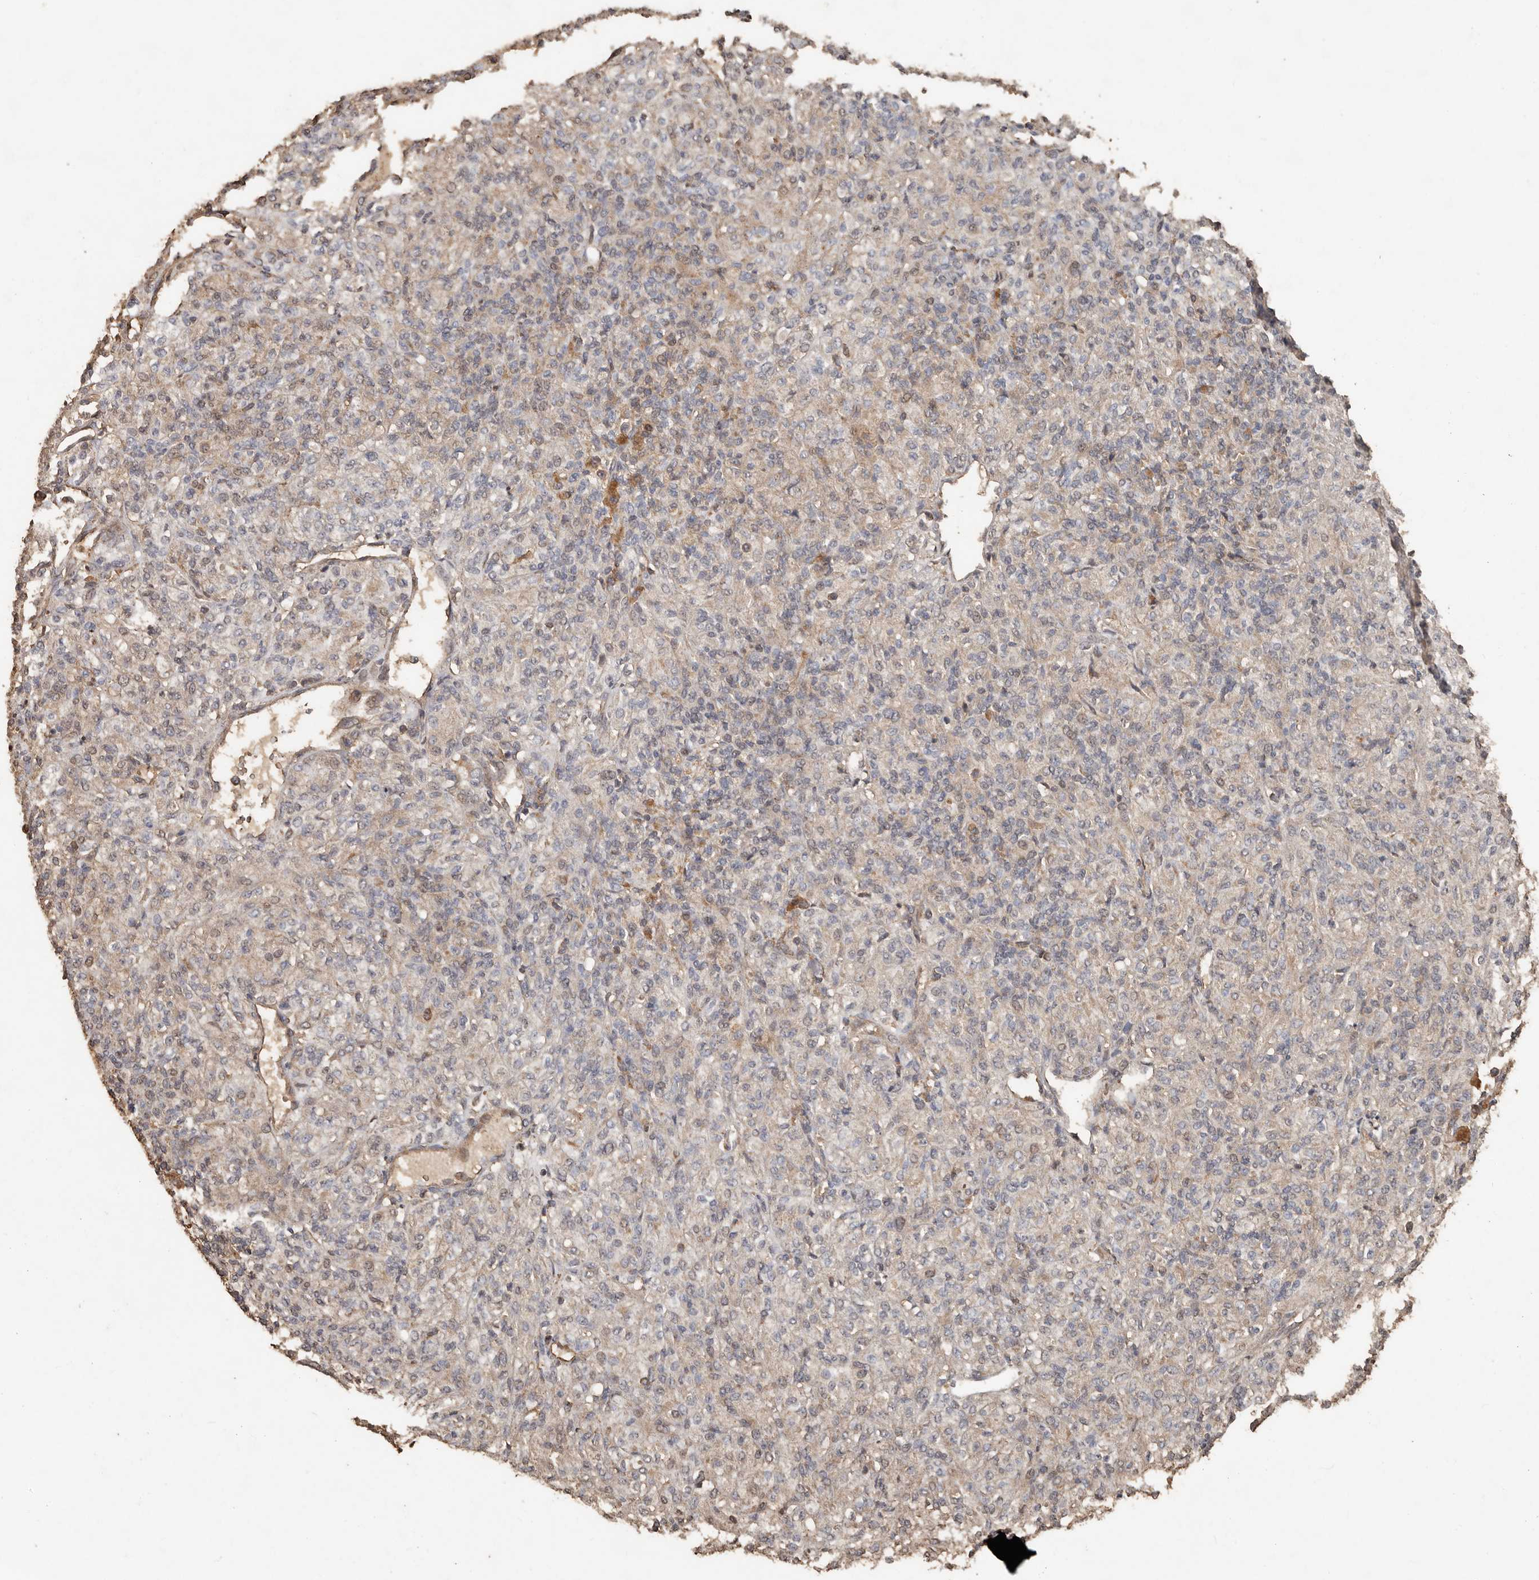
{"staining": {"intensity": "weak", "quantity": "25%-75%", "location": "cytoplasmic/membranous"}, "tissue": "renal cancer", "cell_type": "Tumor cells", "image_type": "cancer", "snomed": [{"axis": "morphology", "description": "Adenocarcinoma, NOS"}, {"axis": "topography", "description": "Kidney"}], "caption": "Adenocarcinoma (renal) stained with immunohistochemistry displays weak cytoplasmic/membranous positivity in about 25%-75% of tumor cells. (Stains: DAB in brown, nuclei in blue, Microscopy: brightfield microscopy at high magnification).", "gene": "RANBP17", "patient": {"sex": "male", "age": 77}}